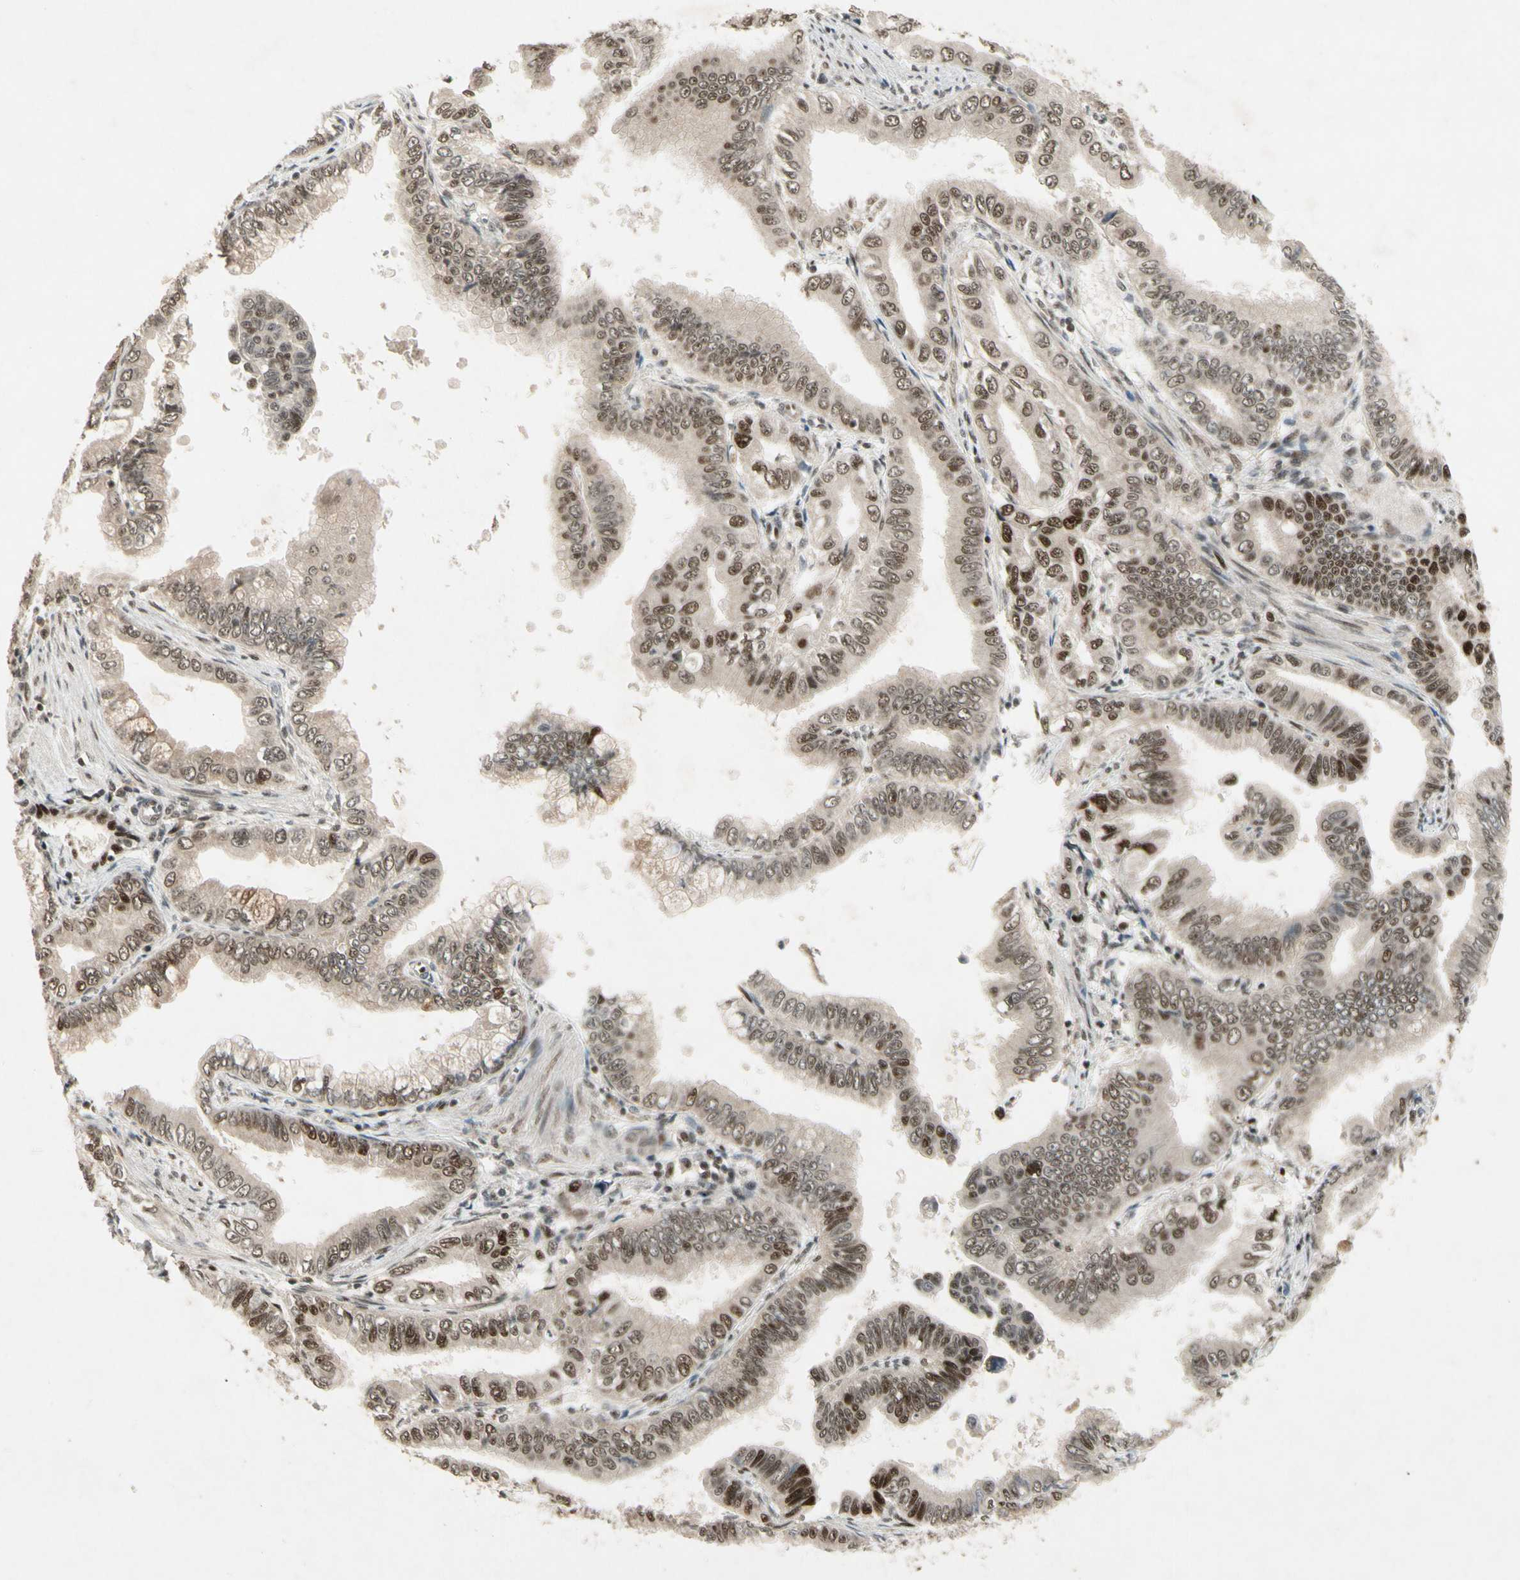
{"staining": {"intensity": "moderate", "quantity": "25%-75%", "location": "nuclear"}, "tissue": "pancreatic cancer", "cell_type": "Tumor cells", "image_type": "cancer", "snomed": [{"axis": "morphology", "description": "Normal tissue, NOS"}, {"axis": "topography", "description": "Lymph node"}], "caption": "Pancreatic cancer stained with a brown dye demonstrates moderate nuclear positive expression in about 25%-75% of tumor cells.", "gene": "CDK11A", "patient": {"sex": "male", "age": 50}}